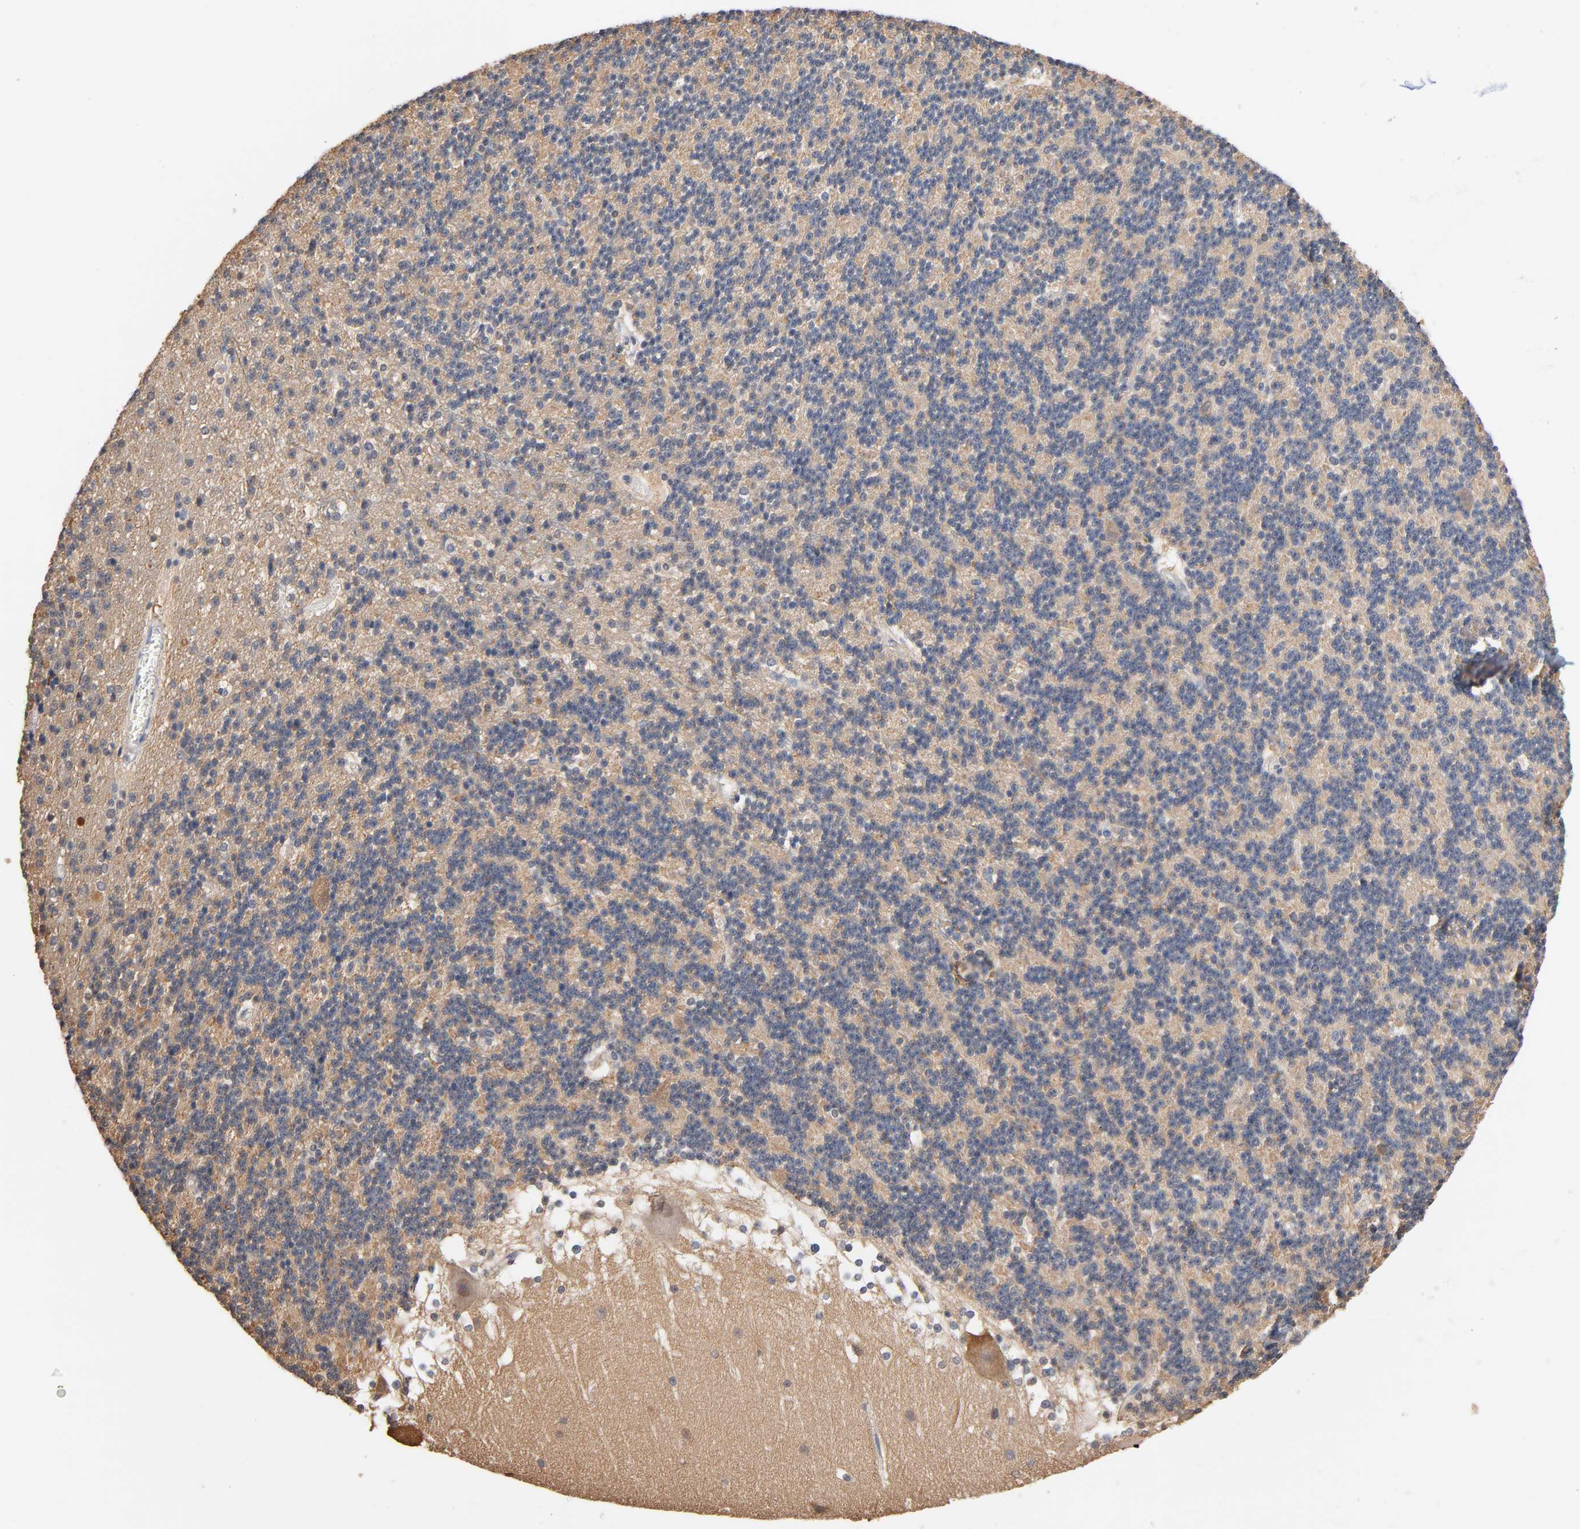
{"staining": {"intensity": "negative", "quantity": "none", "location": "none"}, "tissue": "cerebellum", "cell_type": "Cells in granular layer", "image_type": "normal", "snomed": [{"axis": "morphology", "description": "Normal tissue, NOS"}, {"axis": "topography", "description": "Cerebellum"}], "caption": "Immunohistochemistry (IHC) photomicrograph of unremarkable cerebellum stained for a protein (brown), which exhibits no staining in cells in granular layer.", "gene": "ALDOA", "patient": {"sex": "female", "age": 19}}